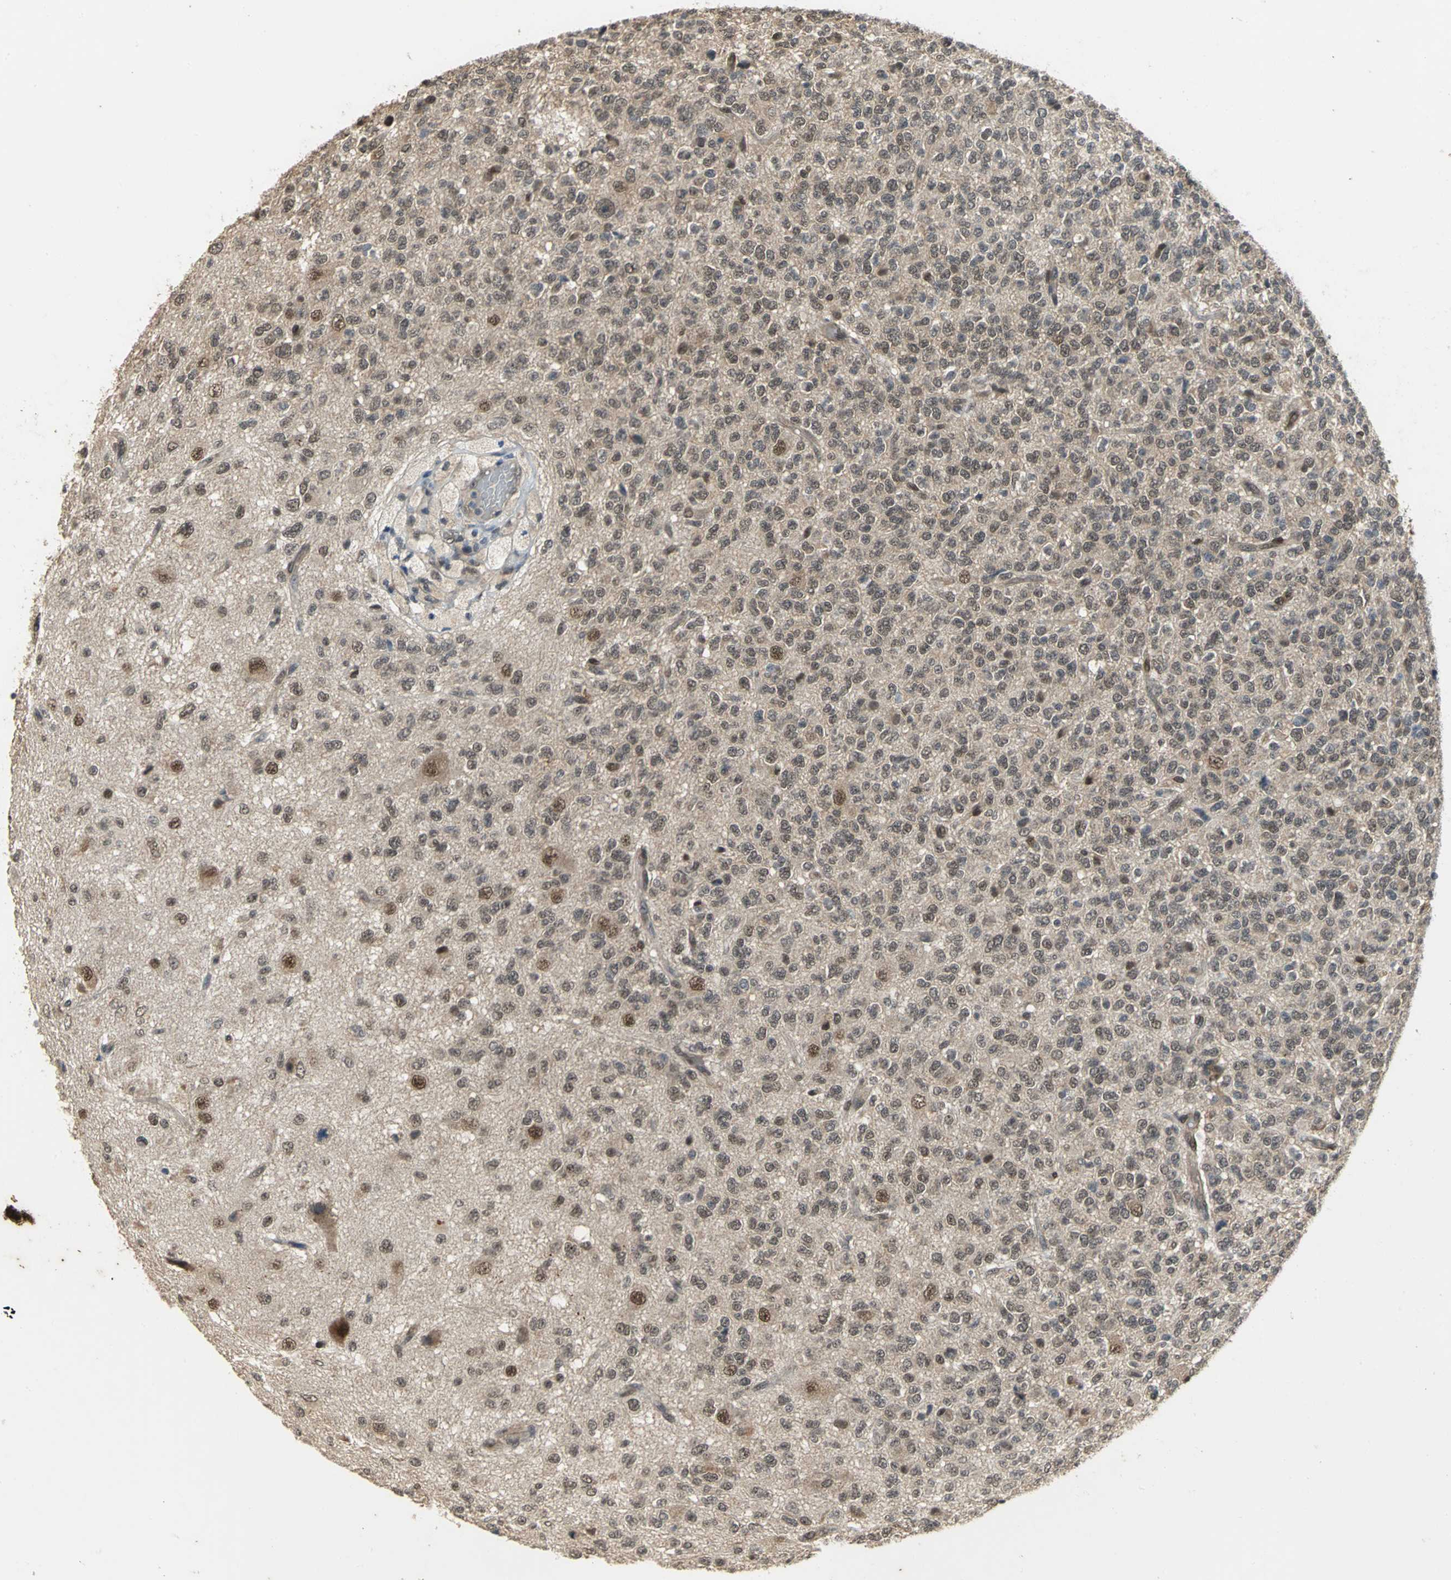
{"staining": {"intensity": "moderate", "quantity": "25%-75%", "location": "cytoplasmic/membranous"}, "tissue": "glioma", "cell_type": "Tumor cells", "image_type": "cancer", "snomed": [{"axis": "morphology", "description": "Glioma, malignant, High grade"}, {"axis": "topography", "description": "pancreas cauda"}], "caption": "Immunohistochemistry (IHC) histopathology image of neoplastic tissue: high-grade glioma (malignant) stained using immunohistochemistry (IHC) exhibits medium levels of moderate protein expression localized specifically in the cytoplasmic/membranous of tumor cells, appearing as a cytoplasmic/membranous brown color.", "gene": "NOTCH3", "patient": {"sex": "male", "age": 60}}